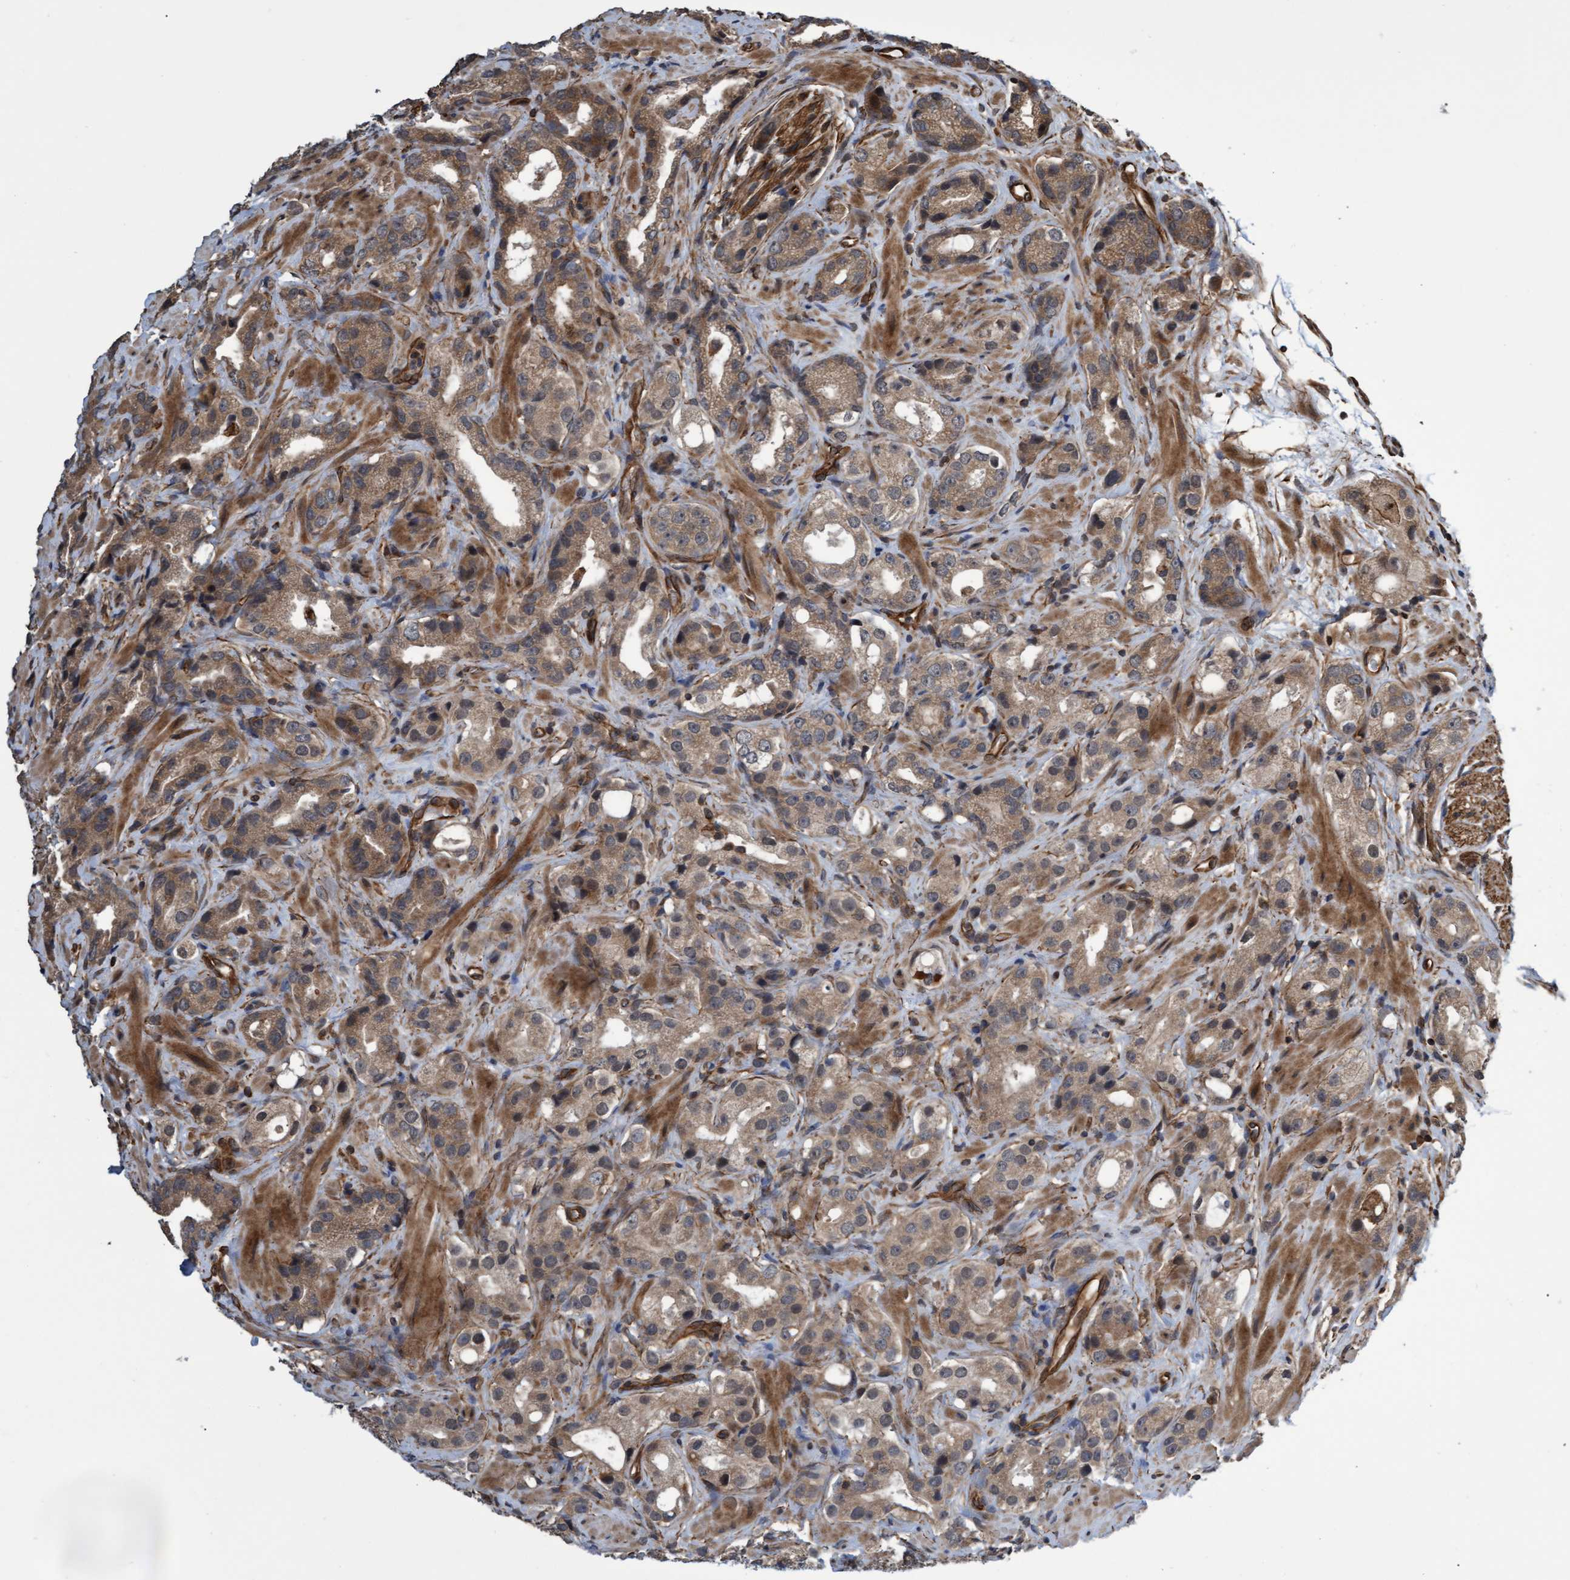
{"staining": {"intensity": "weak", "quantity": ">75%", "location": "cytoplasmic/membranous"}, "tissue": "prostate cancer", "cell_type": "Tumor cells", "image_type": "cancer", "snomed": [{"axis": "morphology", "description": "Adenocarcinoma, High grade"}, {"axis": "topography", "description": "Prostate"}], "caption": "IHC (DAB) staining of prostate adenocarcinoma (high-grade) shows weak cytoplasmic/membranous protein expression in approximately >75% of tumor cells.", "gene": "TNFRSF10B", "patient": {"sex": "male", "age": 63}}